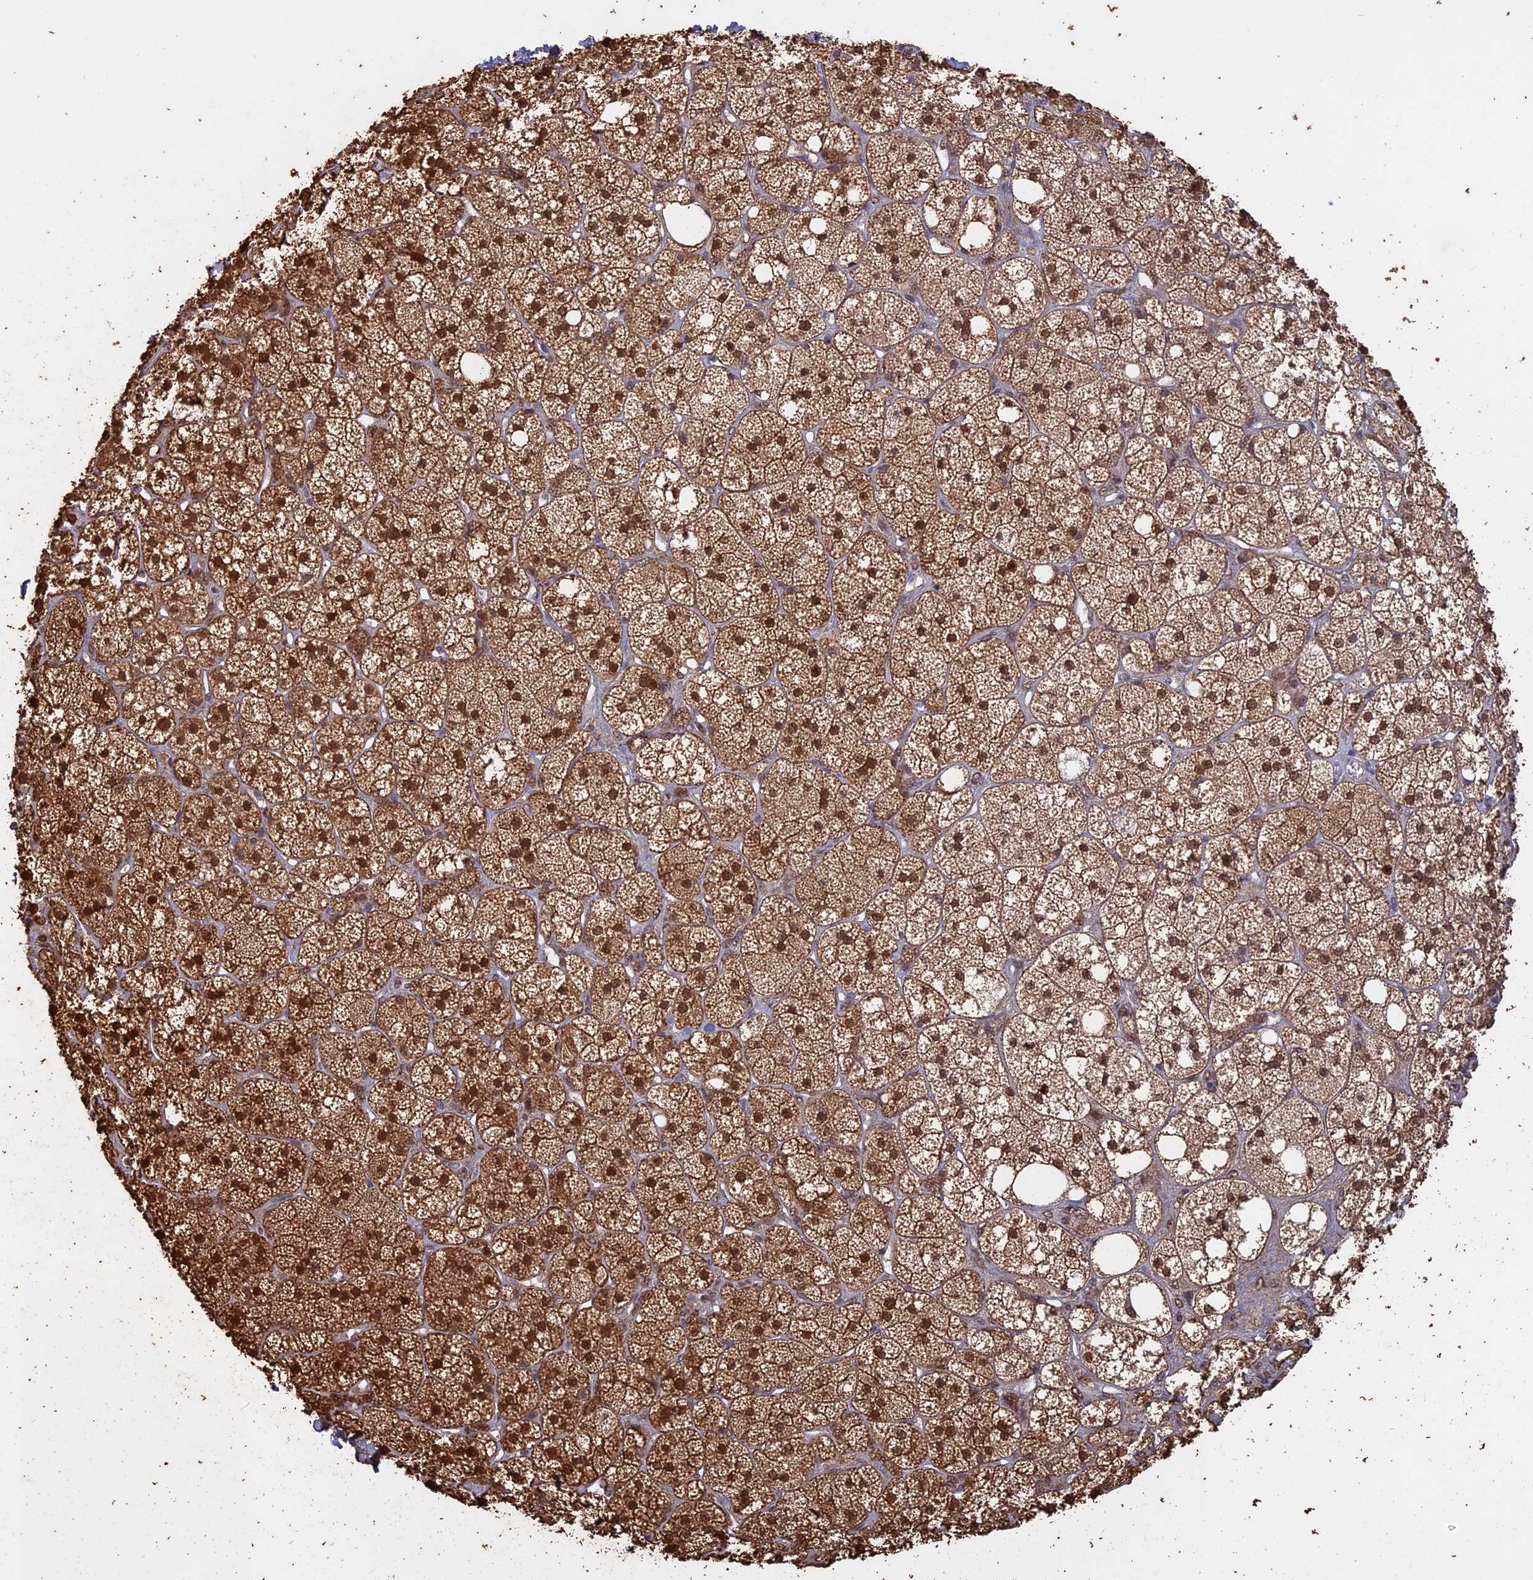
{"staining": {"intensity": "strong", "quantity": ">75%", "location": "cytoplasmic/membranous,nuclear"}, "tissue": "adrenal gland", "cell_type": "Glandular cells", "image_type": "normal", "snomed": [{"axis": "morphology", "description": "Normal tissue, NOS"}, {"axis": "topography", "description": "Adrenal gland"}], "caption": "Glandular cells show high levels of strong cytoplasmic/membranous,nuclear positivity in approximately >75% of cells in unremarkable human adrenal gland.", "gene": "PSMC6", "patient": {"sex": "male", "age": 61}}